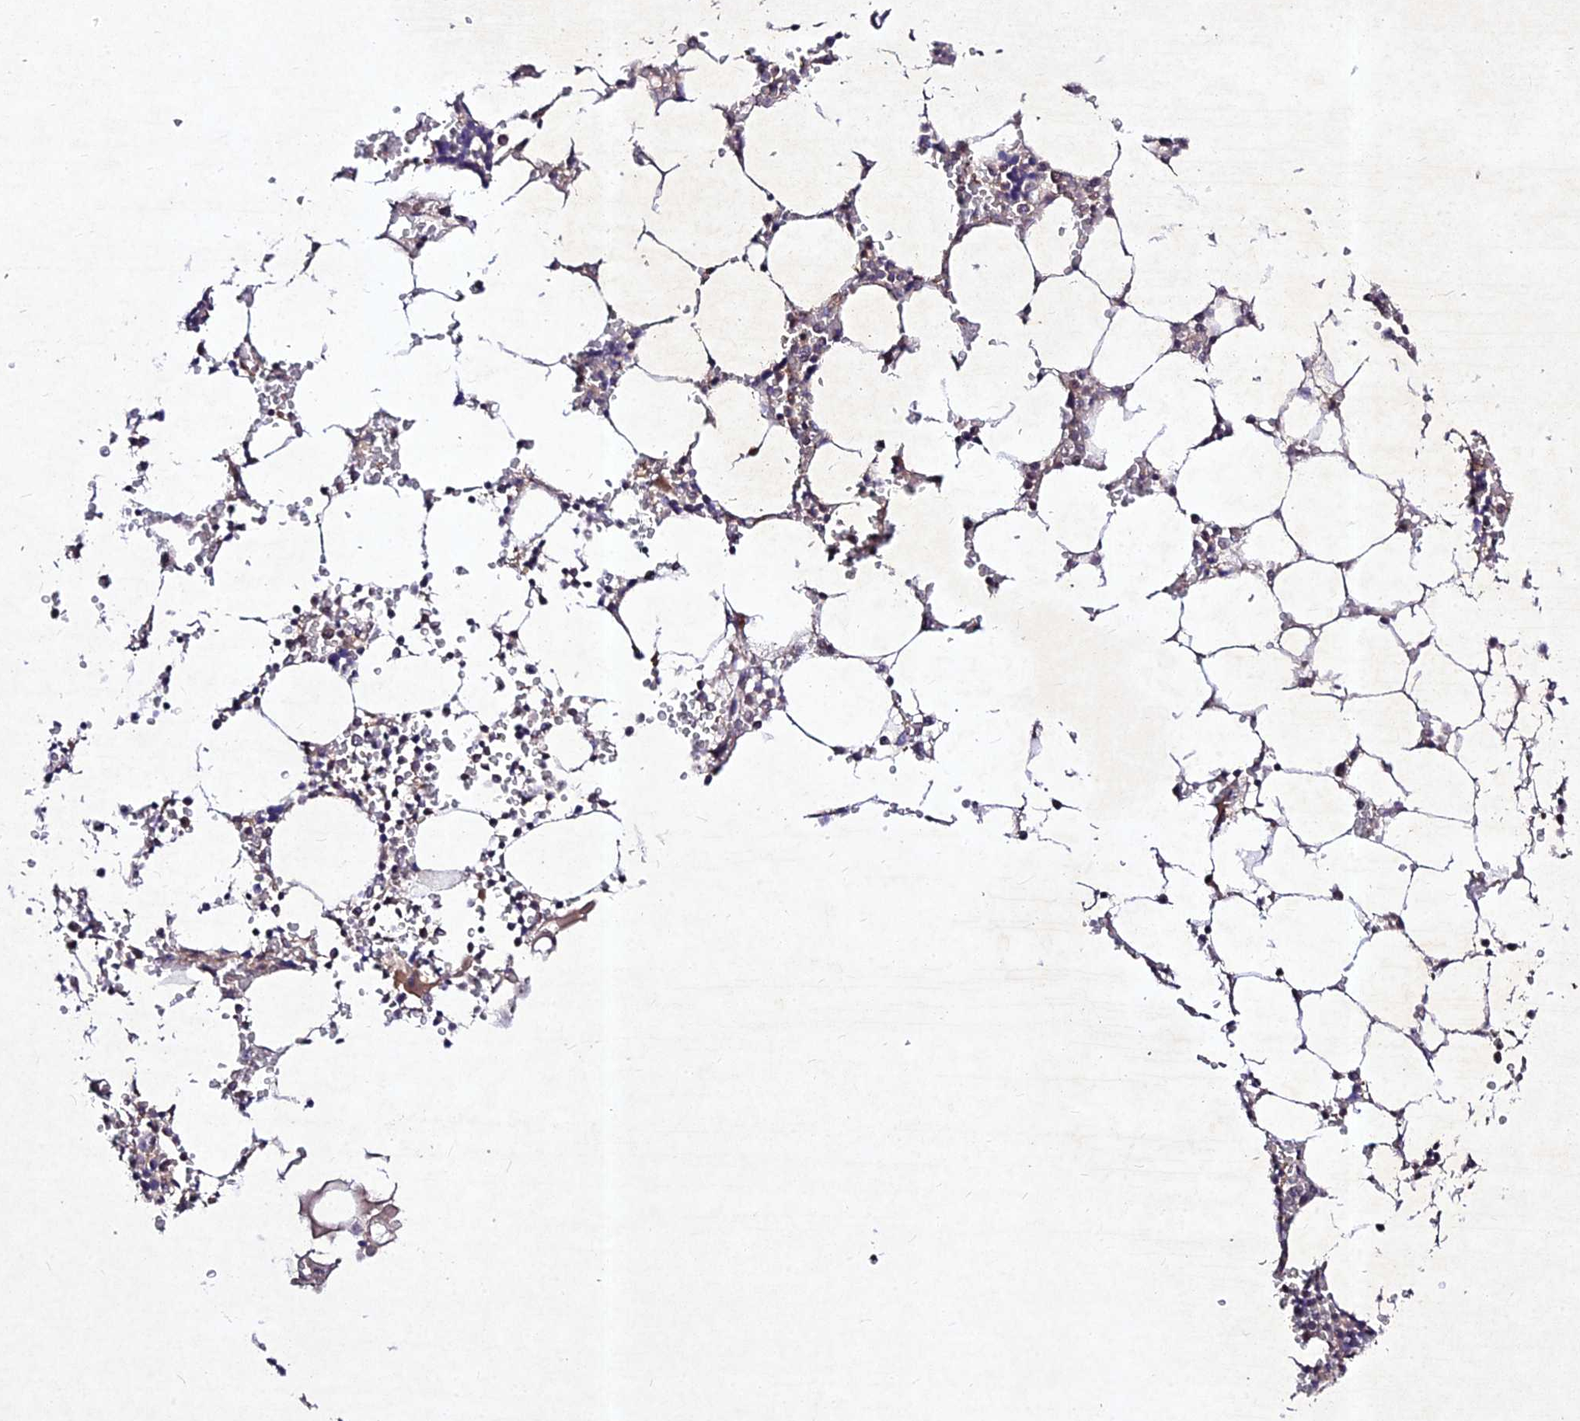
{"staining": {"intensity": "moderate", "quantity": "<25%", "location": "nuclear"}, "tissue": "bone marrow", "cell_type": "Hematopoietic cells", "image_type": "normal", "snomed": [{"axis": "morphology", "description": "Normal tissue, NOS"}, {"axis": "topography", "description": "Bone marrow"}], "caption": "Immunohistochemistry (DAB (3,3'-diaminobenzidine)) staining of benign human bone marrow reveals moderate nuclear protein positivity in about <25% of hematopoietic cells.", "gene": "RAVER1", "patient": {"sex": "male", "age": 64}}